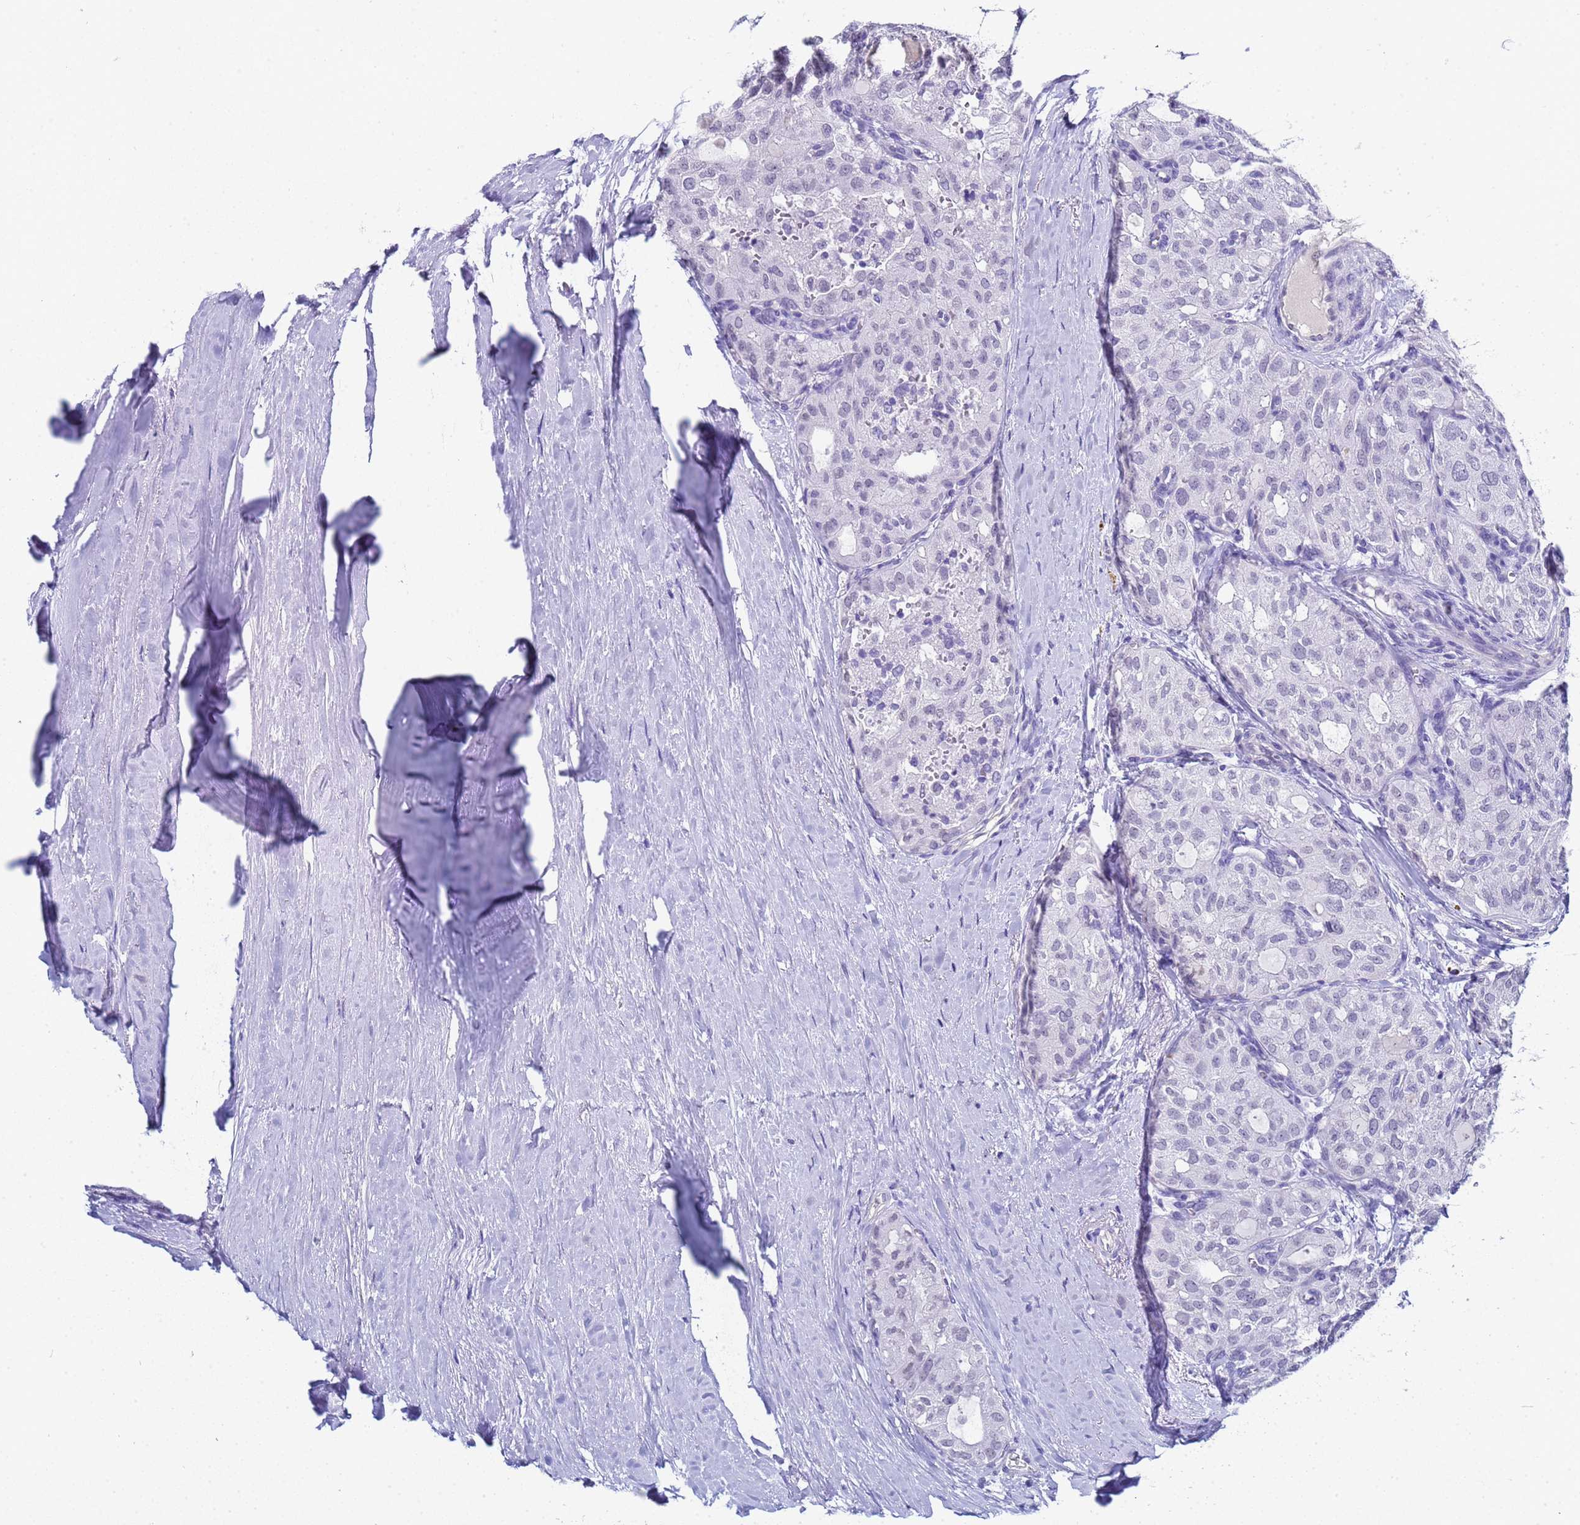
{"staining": {"intensity": "negative", "quantity": "none", "location": "none"}, "tissue": "thyroid cancer", "cell_type": "Tumor cells", "image_type": "cancer", "snomed": [{"axis": "morphology", "description": "Follicular adenoma carcinoma, NOS"}, {"axis": "topography", "description": "Thyroid gland"}], "caption": "The micrograph demonstrates no significant positivity in tumor cells of thyroid cancer (follicular adenoma carcinoma).", "gene": "CTRC", "patient": {"sex": "male", "age": 75}}